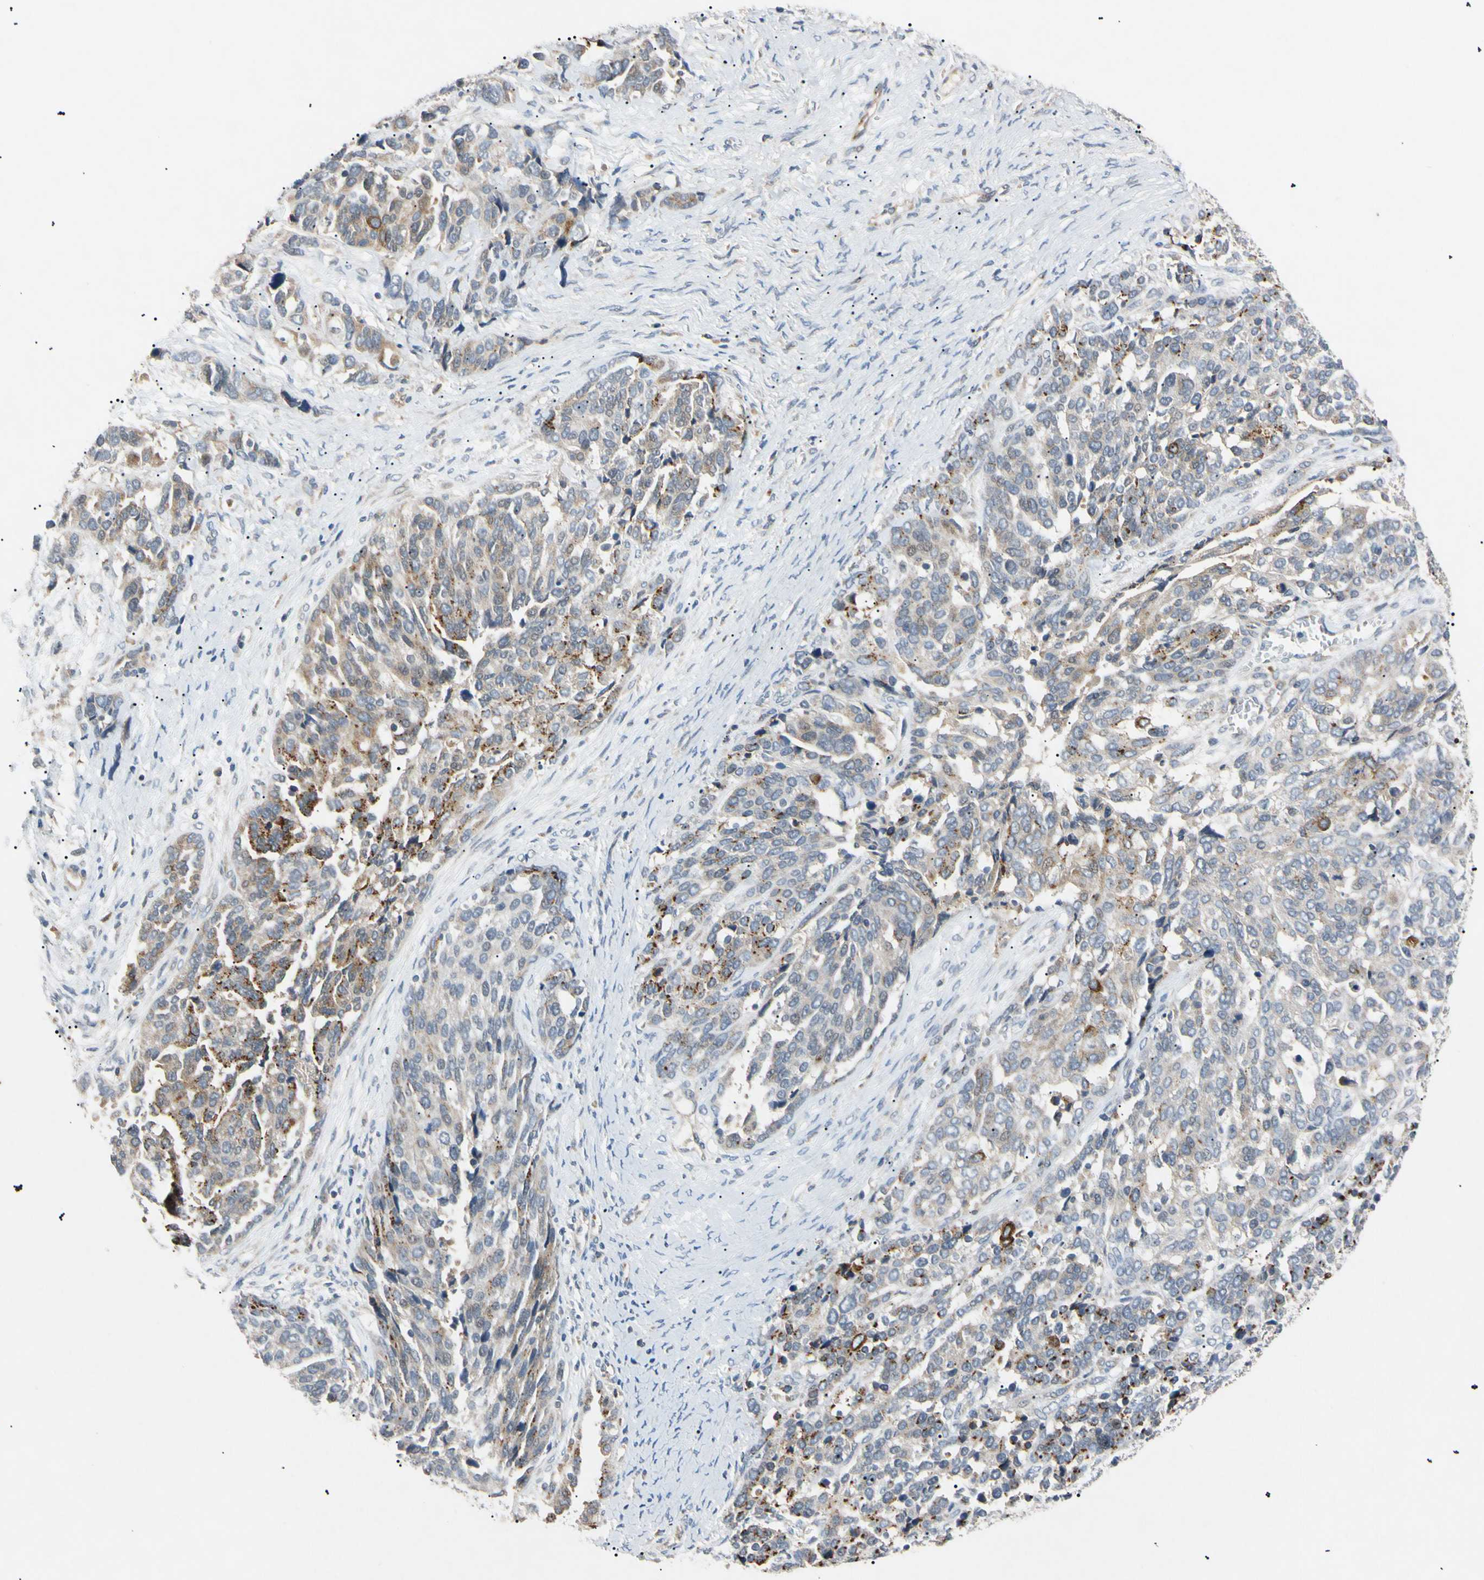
{"staining": {"intensity": "strong", "quantity": "25%-75%", "location": "cytoplasmic/membranous"}, "tissue": "ovarian cancer", "cell_type": "Tumor cells", "image_type": "cancer", "snomed": [{"axis": "morphology", "description": "Cystadenocarcinoma, serous, NOS"}, {"axis": "topography", "description": "Ovary"}], "caption": "High-power microscopy captured an immunohistochemistry photomicrograph of ovarian serous cystadenocarcinoma, revealing strong cytoplasmic/membranous positivity in approximately 25%-75% of tumor cells.", "gene": "TUBB4A", "patient": {"sex": "female", "age": 44}}